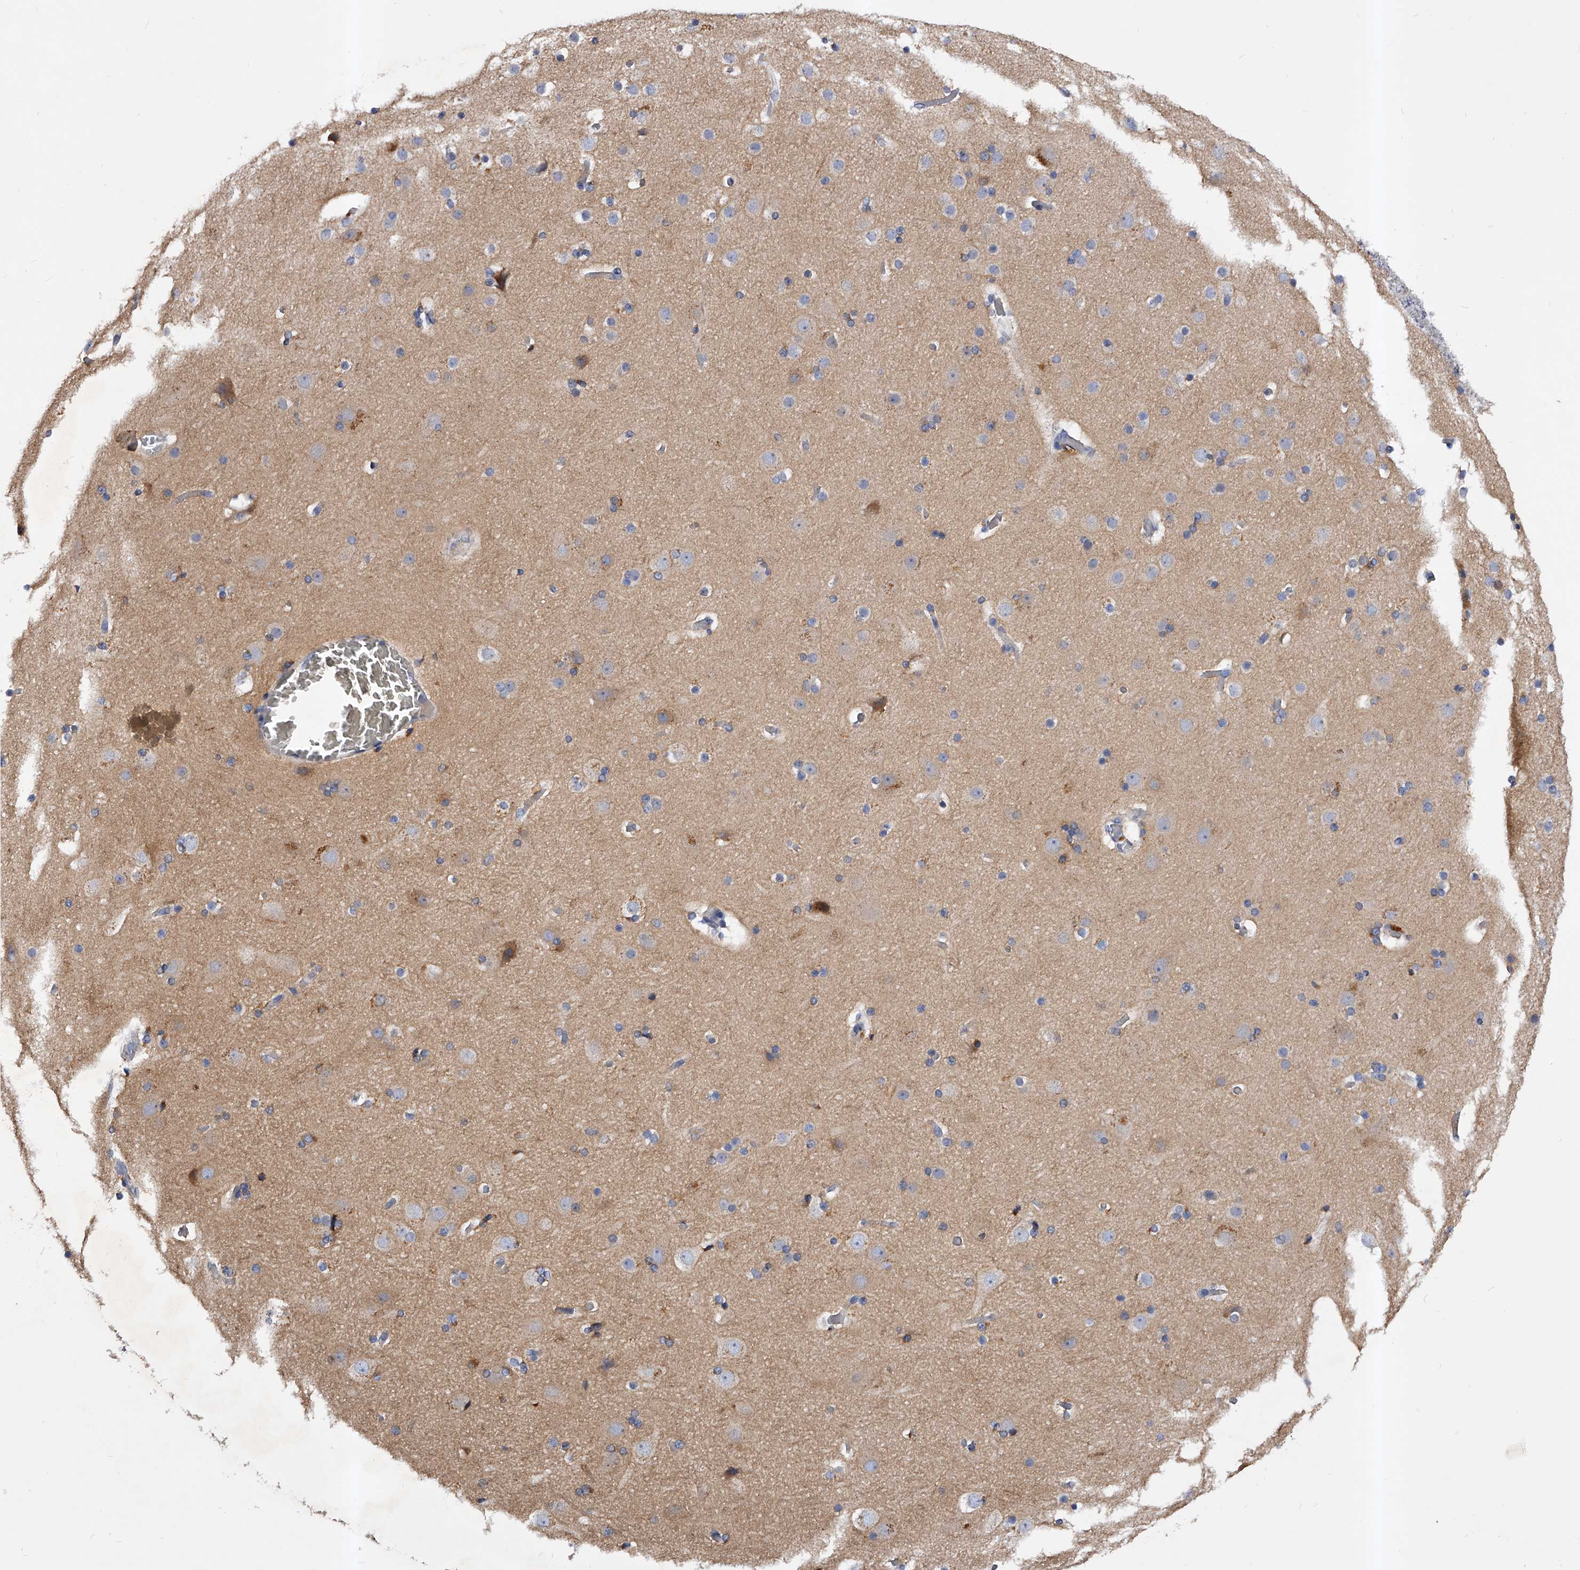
{"staining": {"intensity": "weak", "quantity": "25%-75%", "location": "cytoplasmic/membranous"}, "tissue": "cerebral cortex", "cell_type": "Endothelial cells", "image_type": "normal", "snomed": [{"axis": "morphology", "description": "Normal tissue, NOS"}, {"axis": "topography", "description": "Cerebral cortex"}], "caption": "About 25%-75% of endothelial cells in benign human cerebral cortex exhibit weak cytoplasmic/membranous protein staining as visualized by brown immunohistochemical staining.", "gene": "ARL4C", "patient": {"sex": "male", "age": 57}}